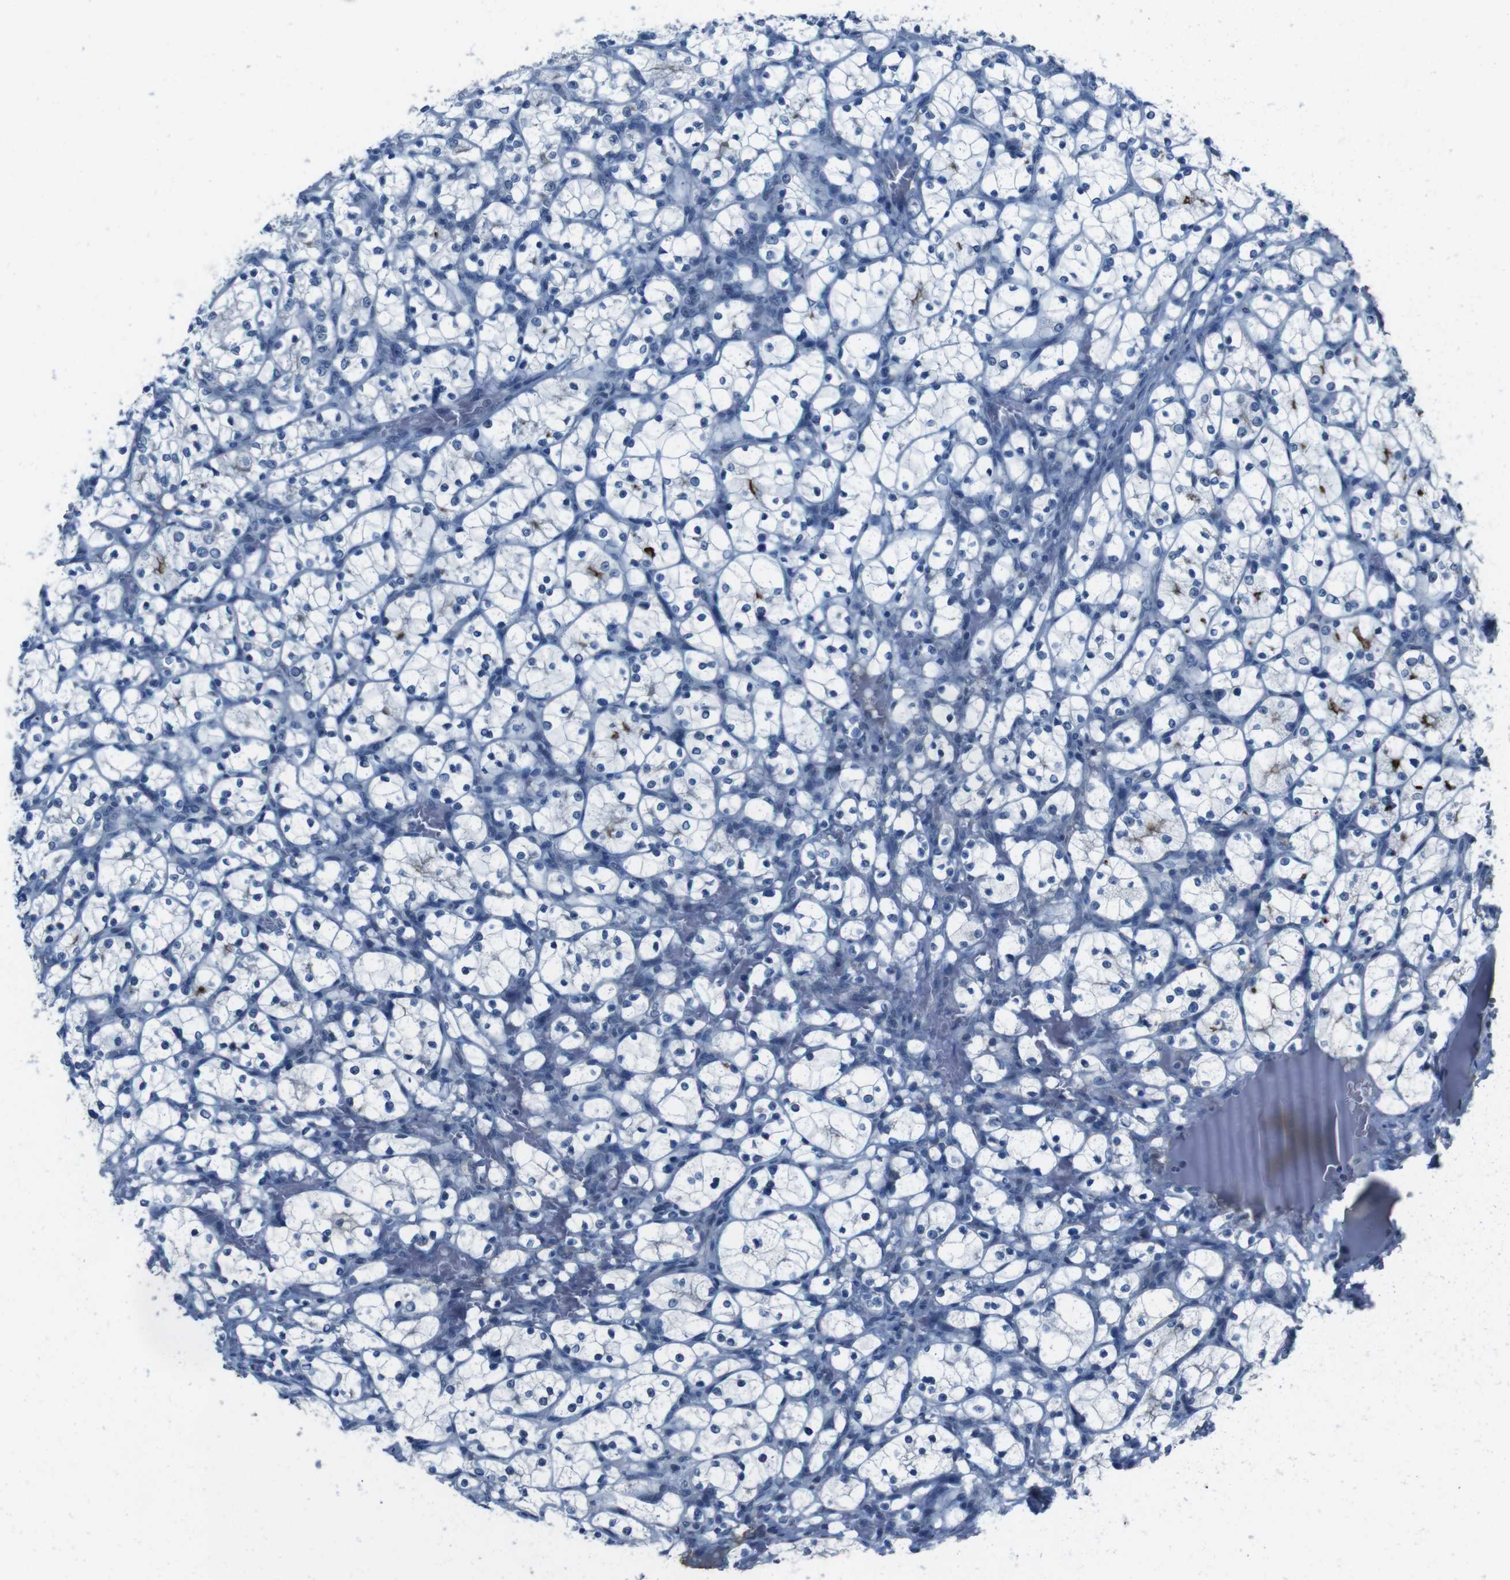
{"staining": {"intensity": "negative", "quantity": "none", "location": "none"}, "tissue": "renal cancer", "cell_type": "Tumor cells", "image_type": "cancer", "snomed": [{"axis": "morphology", "description": "Adenocarcinoma, NOS"}, {"axis": "topography", "description": "Kidney"}], "caption": "The micrograph reveals no significant positivity in tumor cells of adenocarcinoma (renal). The staining was performed using DAB to visualize the protein expression in brown, while the nuclei were stained in blue with hematoxylin (Magnification: 20x).", "gene": "CDHR2", "patient": {"sex": "female", "age": 69}}